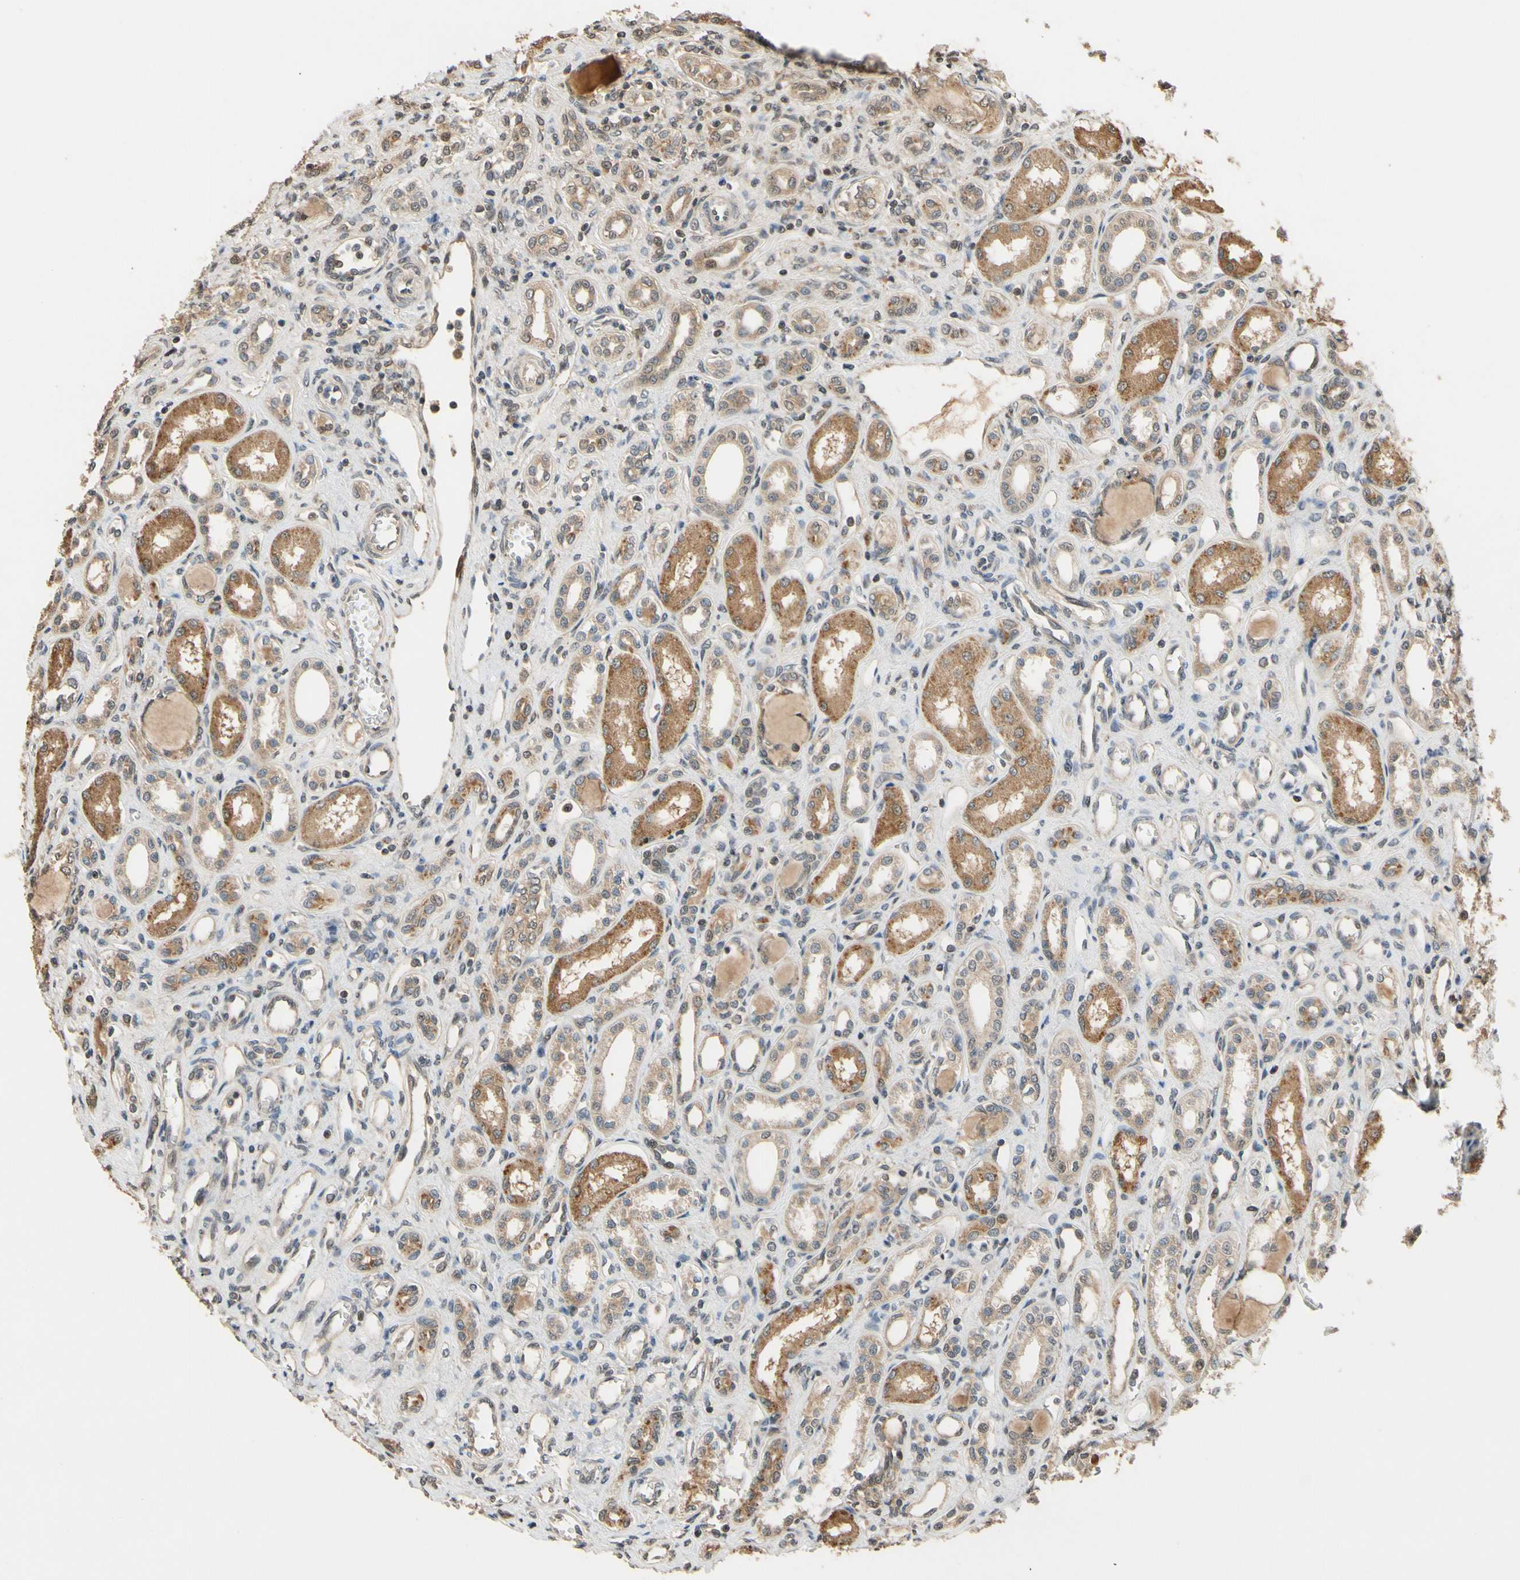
{"staining": {"intensity": "moderate", "quantity": "<25%", "location": "nuclear"}, "tissue": "kidney", "cell_type": "Cells in glomeruli", "image_type": "normal", "snomed": [{"axis": "morphology", "description": "Normal tissue, NOS"}, {"axis": "topography", "description": "Kidney"}], "caption": "Immunohistochemical staining of unremarkable kidney shows moderate nuclear protein expression in about <25% of cells in glomeruli.", "gene": "TMEM230", "patient": {"sex": "male", "age": 7}}